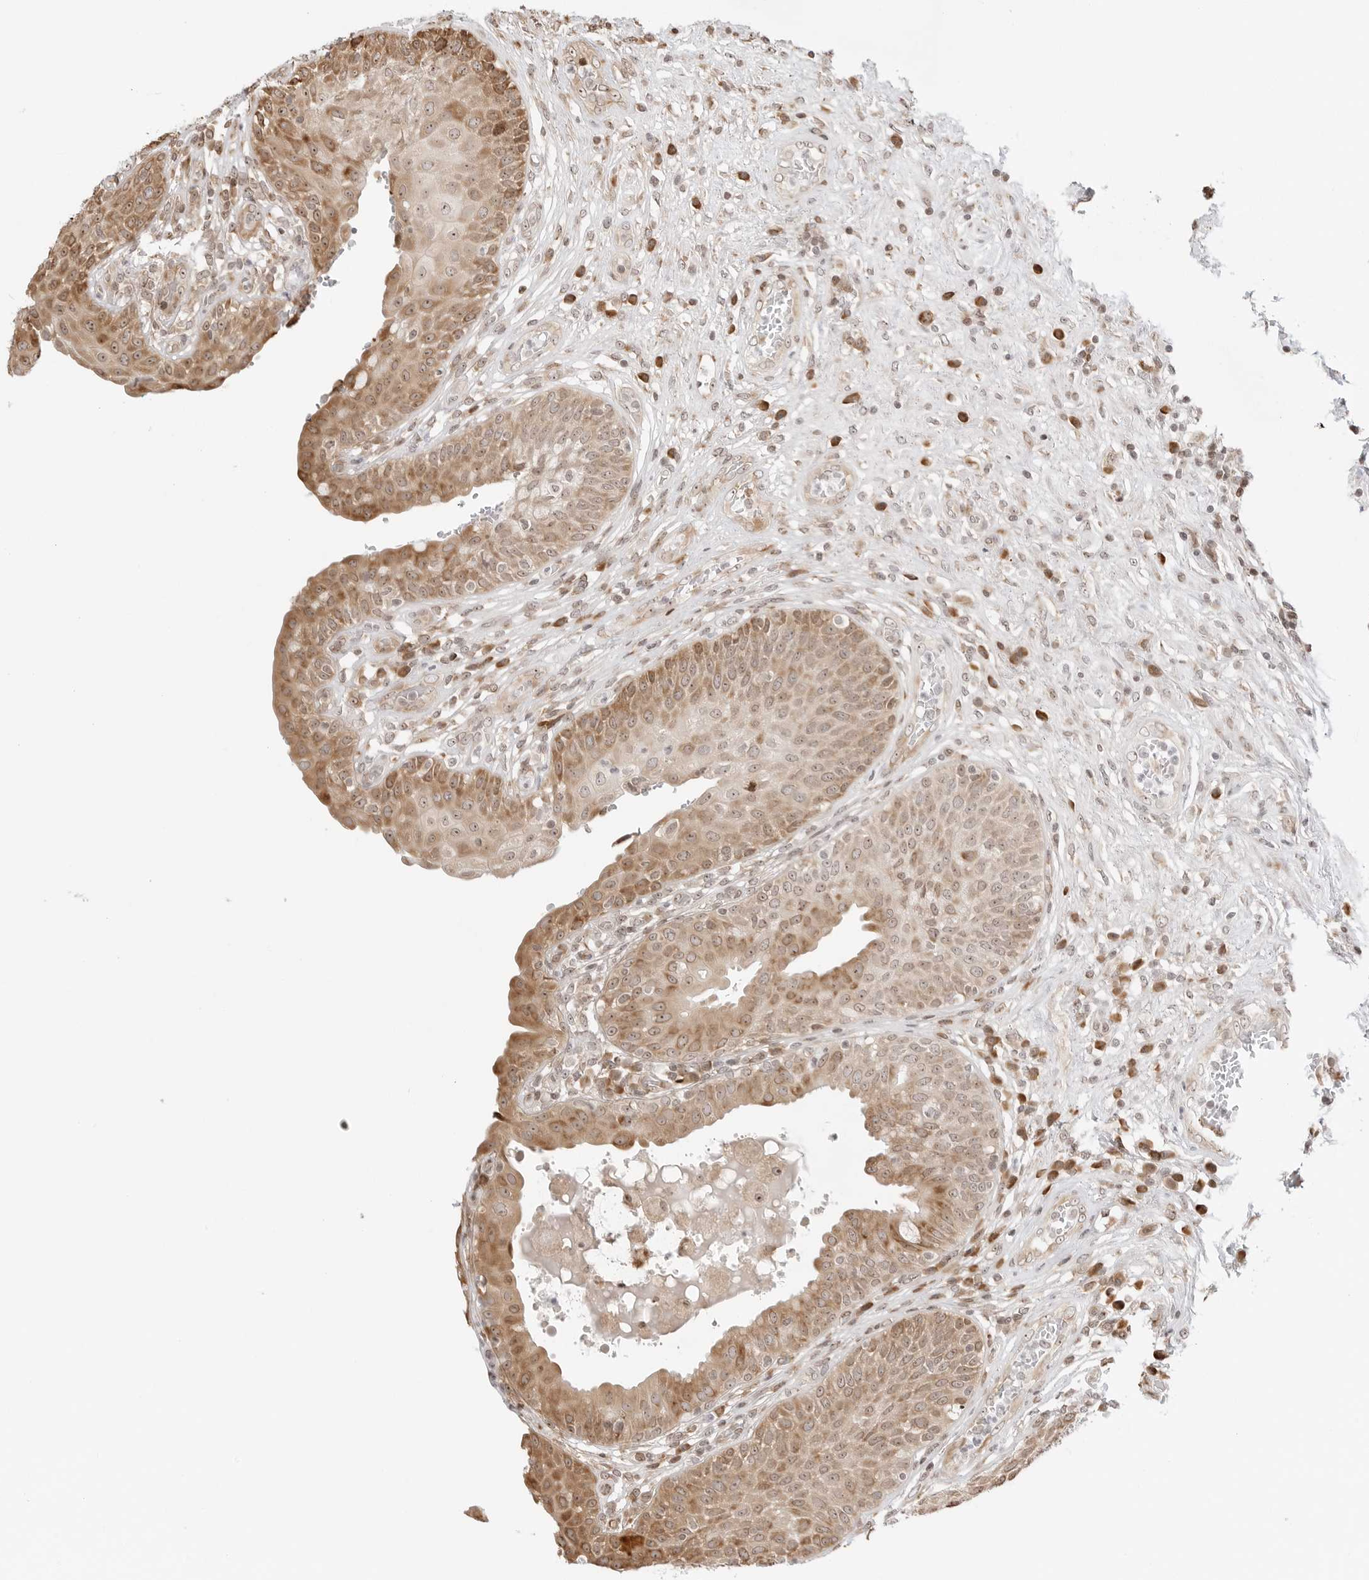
{"staining": {"intensity": "moderate", "quantity": "25%-75%", "location": "cytoplasmic/membranous,nuclear"}, "tissue": "urinary bladder", "cell_type": "Urothelial cells", "image_type": "normal", "snomed": [{"axis": "morphology", "description": "Normal tissue, NOS"}, {"axis": "topography", "description": "Urinary bladder"}], "caption": "The immunohistochemical stain shows moderate cytoplasmic/membranous,nuclear staining in urothelial cells of normal urinary bladder. (Brightfield microscopy of DAB IHC at high magnification).", "gene": "FKBP14", "patient": {"sex": "female", "age": 62}}